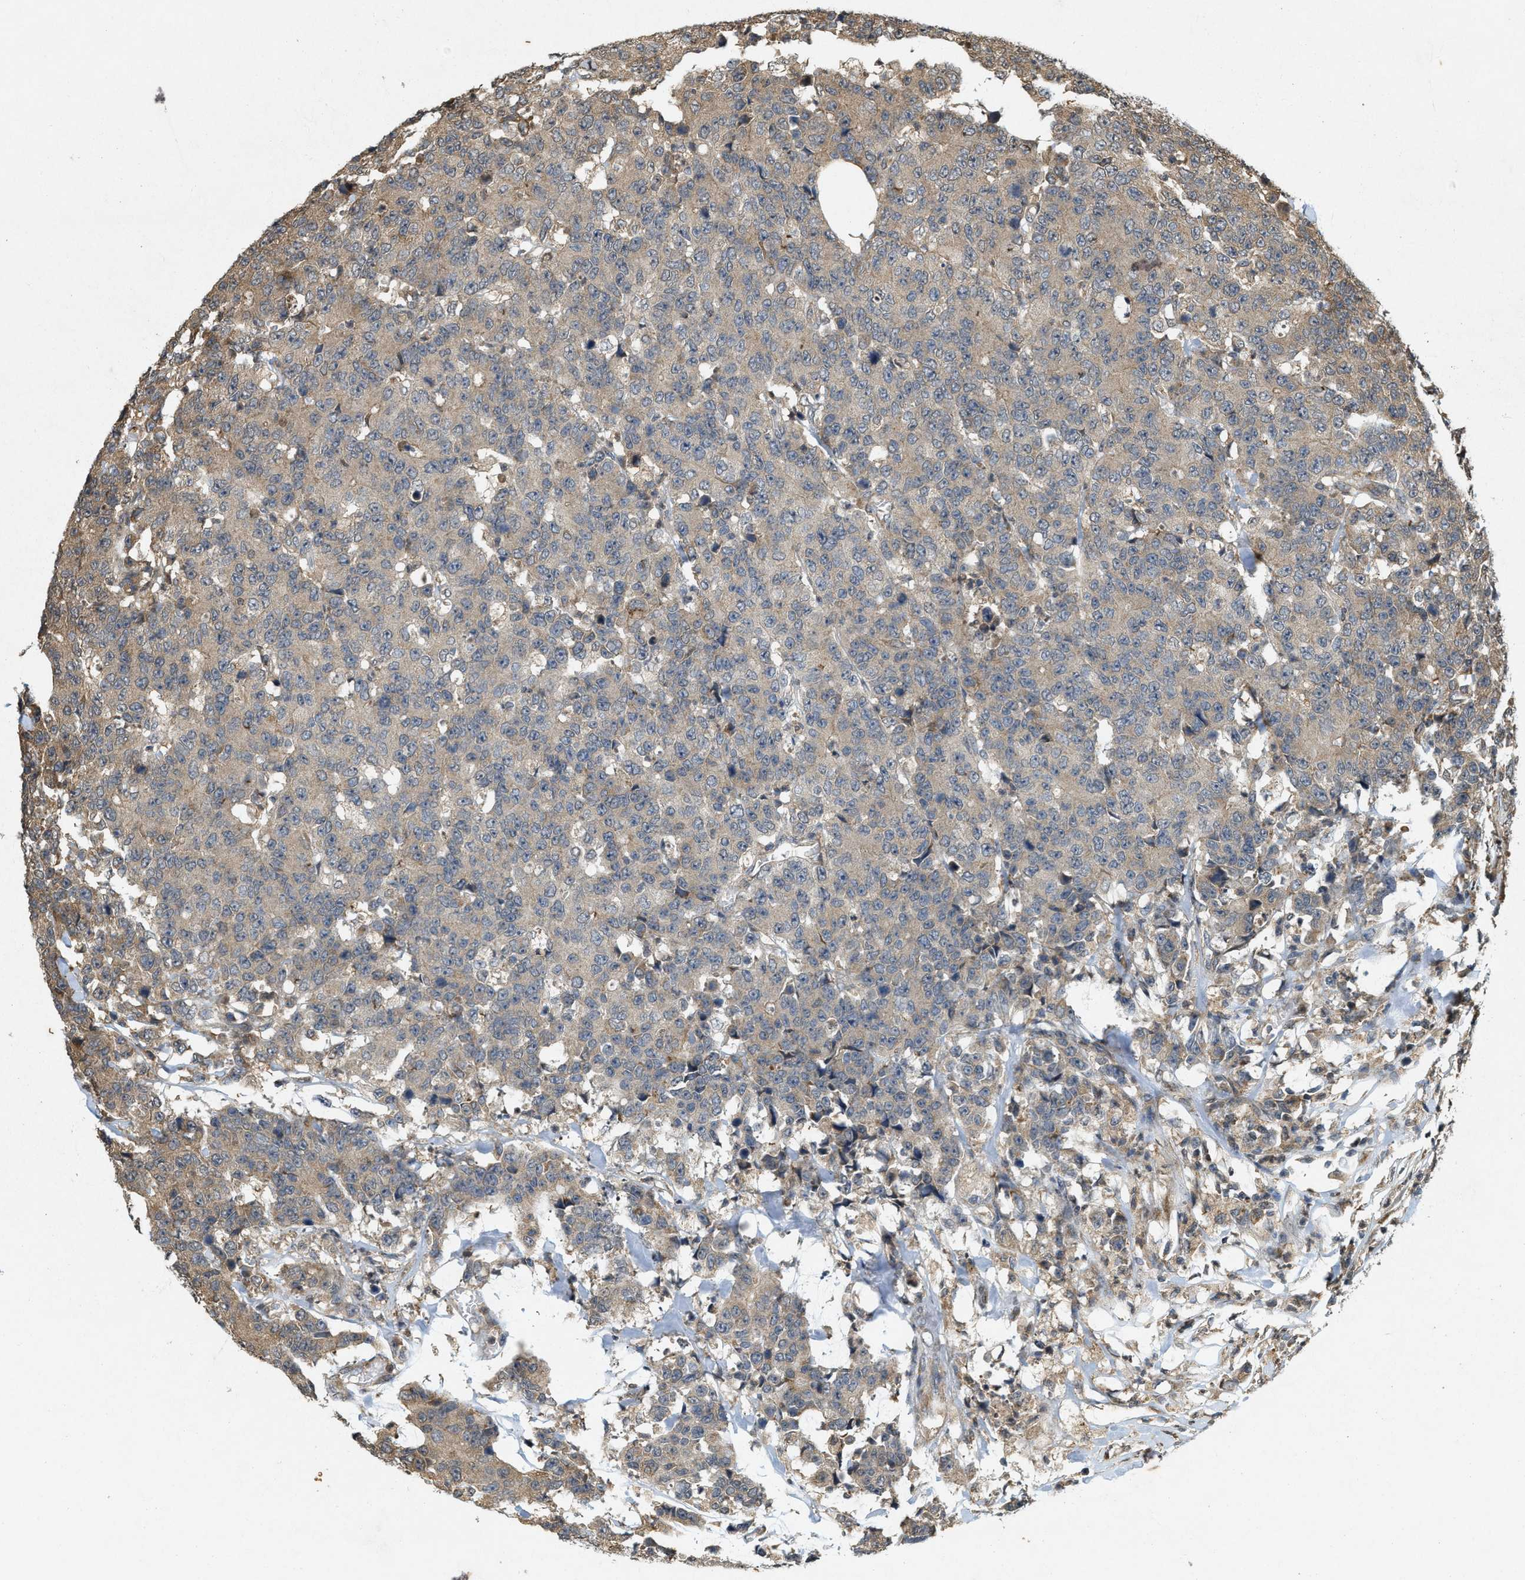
{"staining": {"intensity": "moderate", "quantity": "<25%", "location": "cytoplasmic/membranous"}, "tissue": "colorectal cancer", "cell_type": "Tumor cells", "image_type": "cancer", "snomed": [{"axis": "morphology", "description": "Adenocarcinoma, NOS"}, {"axis": "topography", "description": "Colon"}], "caption": "DAB (3,3'-diaminobenzidine) immunohistochemical staining of human colorectal cancer reveals moderate cytoplasmic/membranous protein expression in approximately <25% of tumor cells. The staining was performed using DAB (3,3'-diaminobenzidine), with brown indicating positive protein expression. Nuclei are stained blue with hematoxylin.", "gene": "KIF21A", "patient": {"sex": "female", "age": 86}}